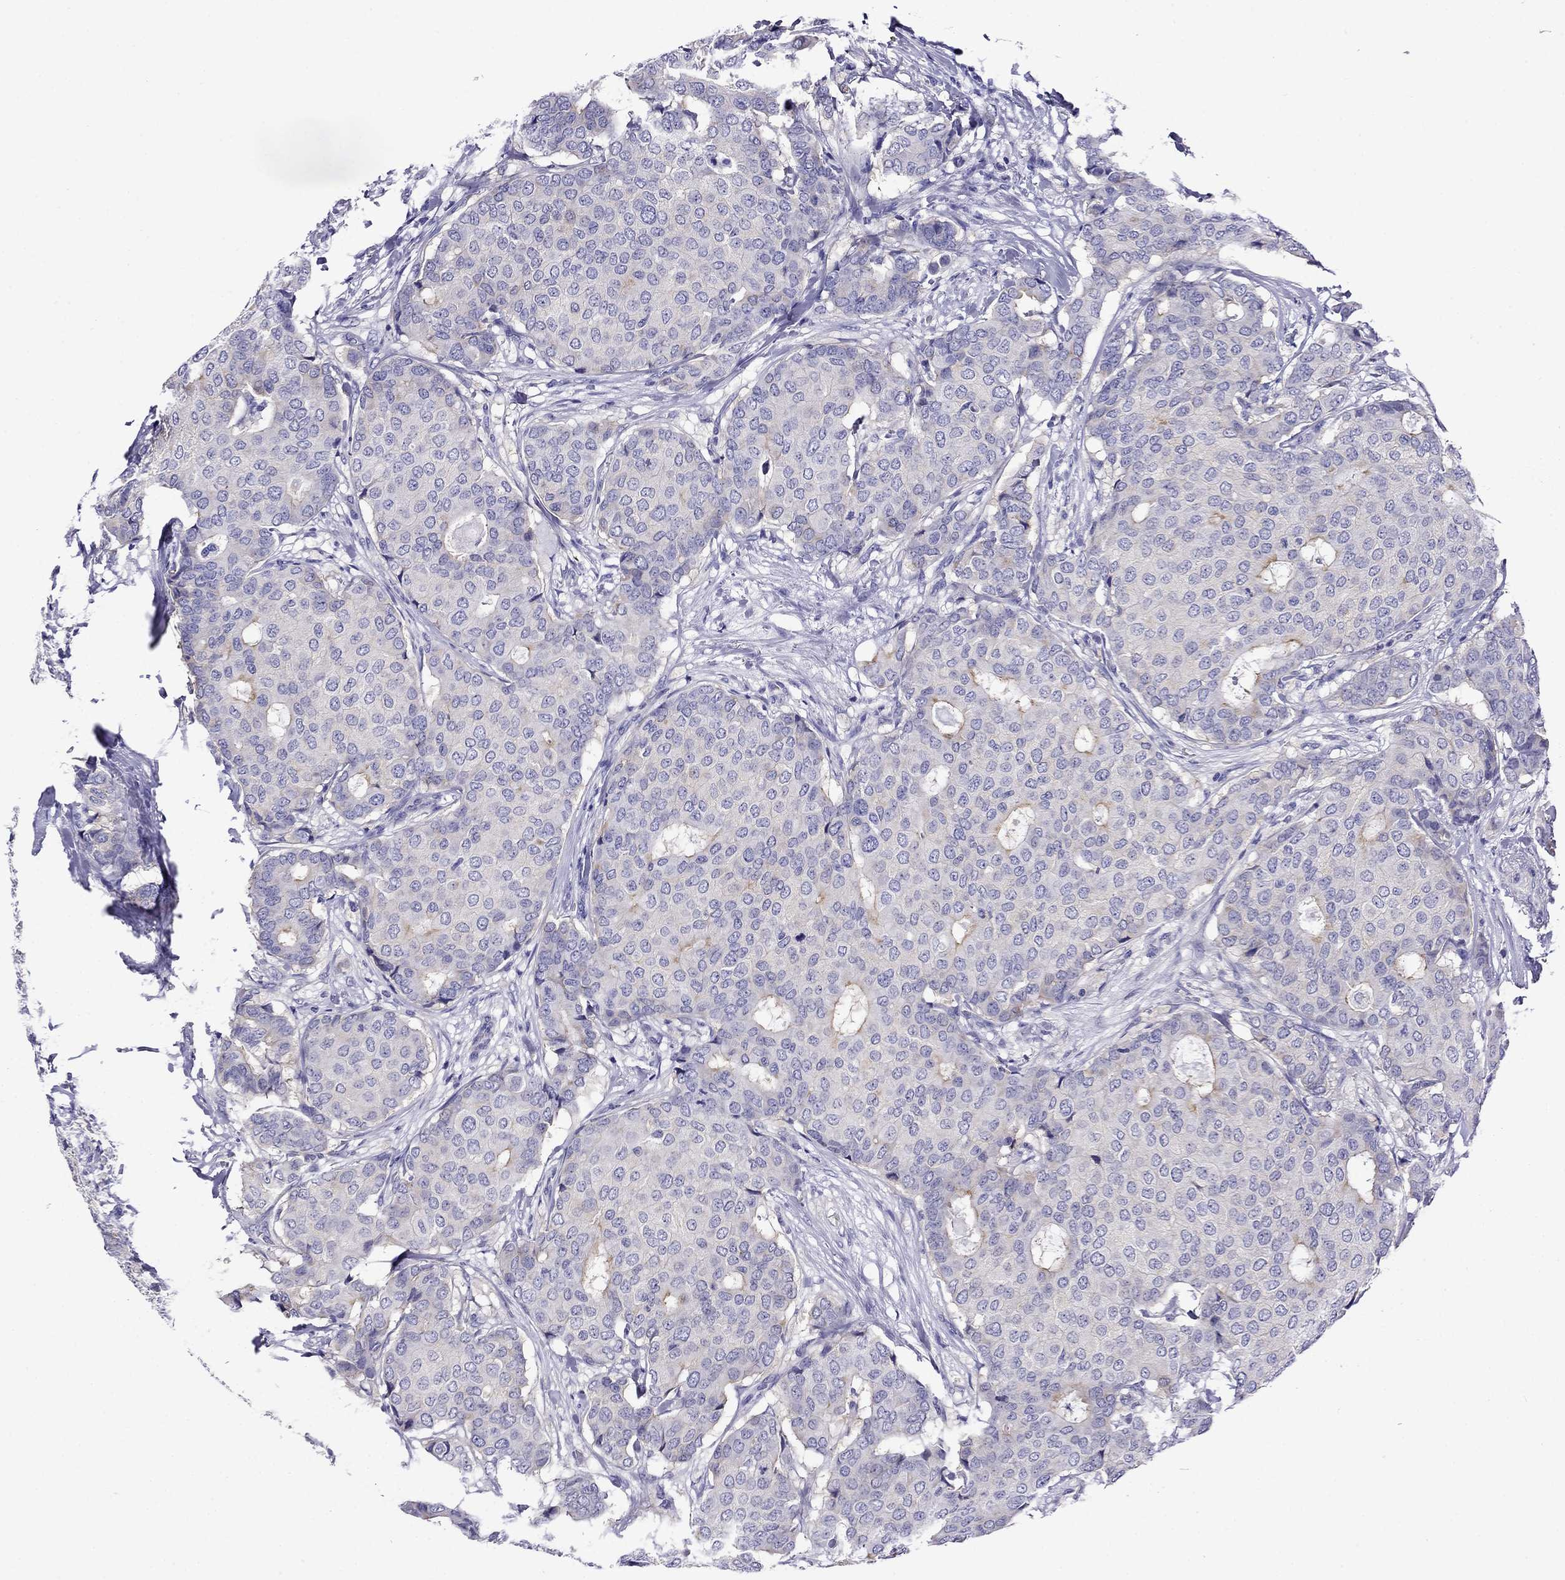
{"staining": {"intensity": "weak", "quantity": "<25%", "location": "cytoplasmic/membranous"}, "tissue": "breast cancer", "cell_type": "Tumor cells", "image_type": "cancer", "snomed": [{"axis": "morphology", "description": "Duct carcinoma"}, {"axis": "topography", "description": "Breast"}], "caption": "This is an immunohistochemistry (IHC) histopathology image of breast cancer (infiltrating ductal carcinoma). There is no positivity in tumor cells.", "gene": "SCG2", "patient": {"sex": "female", "age": 75}}